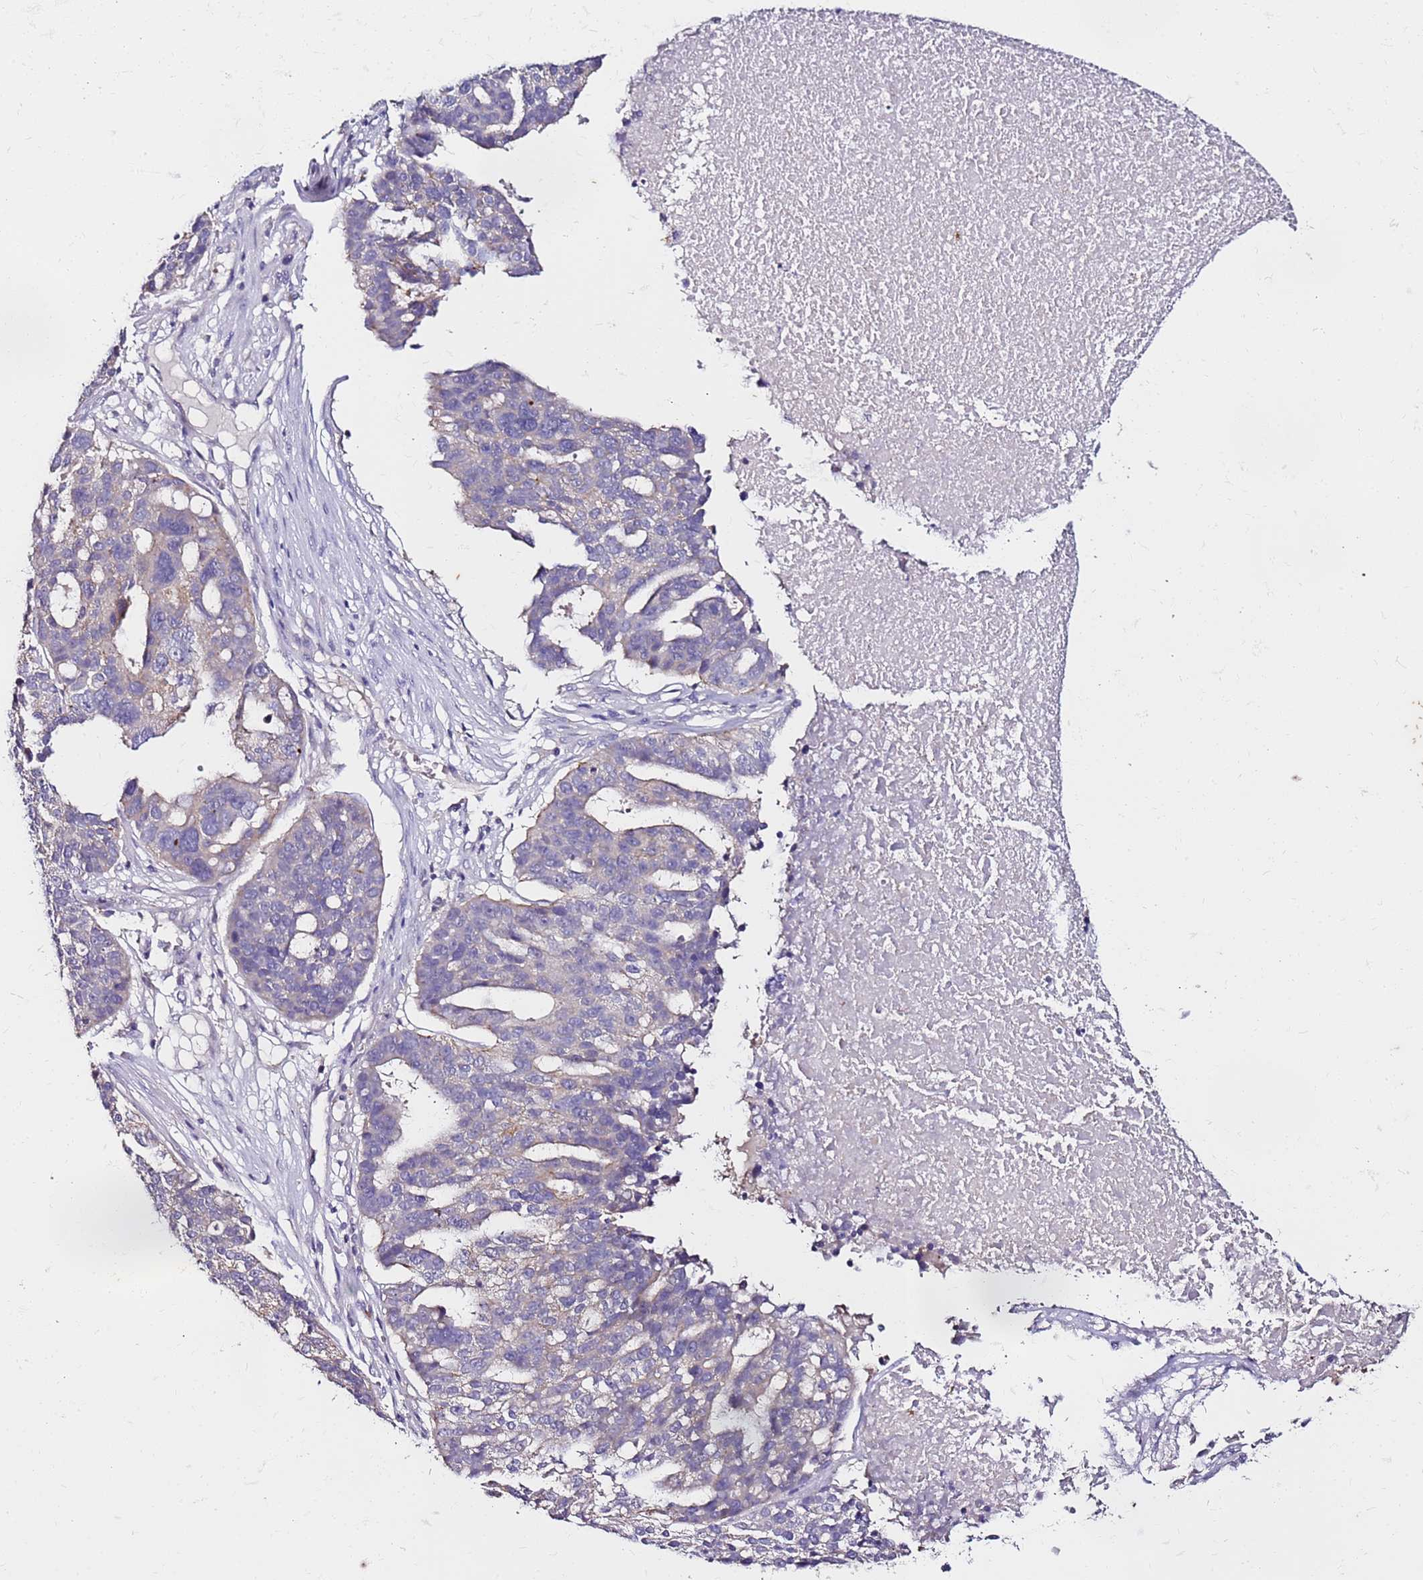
{"staining": {"intensity": "negative", "quantity": "none", "location": "none"}, "tissue": "ovarian cancer", "cell_type": "Tumor cells", "image_type": "cancer", "snomed": [{"axis": "morphology", "description": "Cystadenocarcinoma, serous, NOS"}, {"axis": "topography", "description": "Ovary"}], "caption": "DAB immunohistochemical staining of human ovarian serous cystadenocarcinoma demonstrates no significant staining in tumor cells. (Immunohistochemistry (ihc), brightfield microscopy, high magnification).", "gene": "SRRM5", "patient": {"sex": "female", "age": 59}}